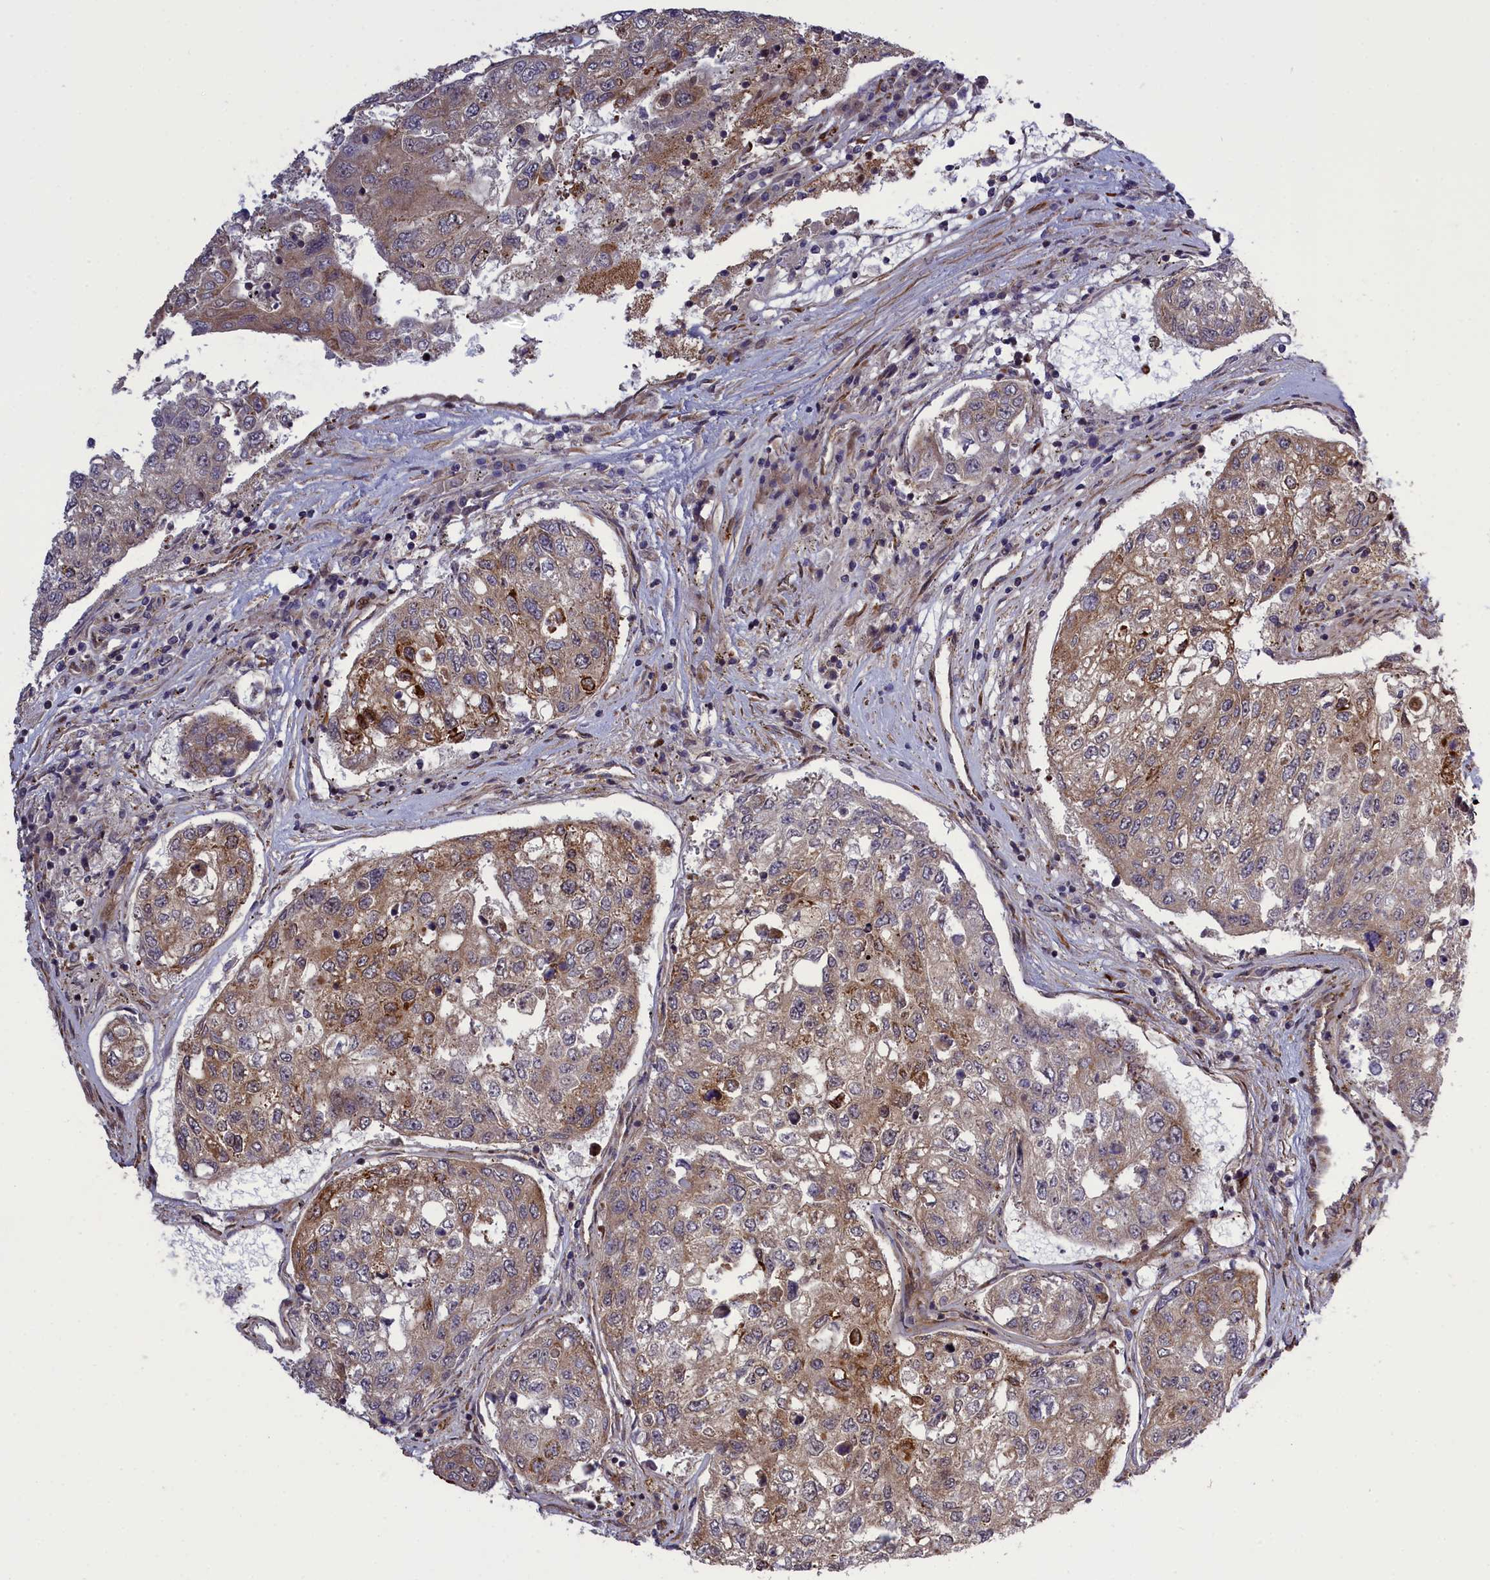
{"staining": {"intensity": "moderate", "quantity": "25%-75%", "location": "cytoplasmic/membranous"}, "tissue": "urothelial cancer", "cell_type": "Tumor cells", "image_type": "cancer", "snomed": [{"axis": "morphology", "description": "Urothelial carcinoma, High grade"}, {"axis": "topography", "description": "Lymph node"}, {"axis": "topography", "description": "Urinary bladder"}], "caption": "Urothelial carcinoma (high-grade) stained with DAB (3,3'-diaminobenzidine) IHC displays medium levels of moderate cytoplasmic/membranous expression in approximately 25%-75% of tumor cells. (Stains: DAB (3,3'-diaminobenzidine) in brown, nuclei in blue, Microscopy: brightfield microscopy at high magnification).", "gene": "DDX60L", "patient": {"sex": "male", "age": 51}}